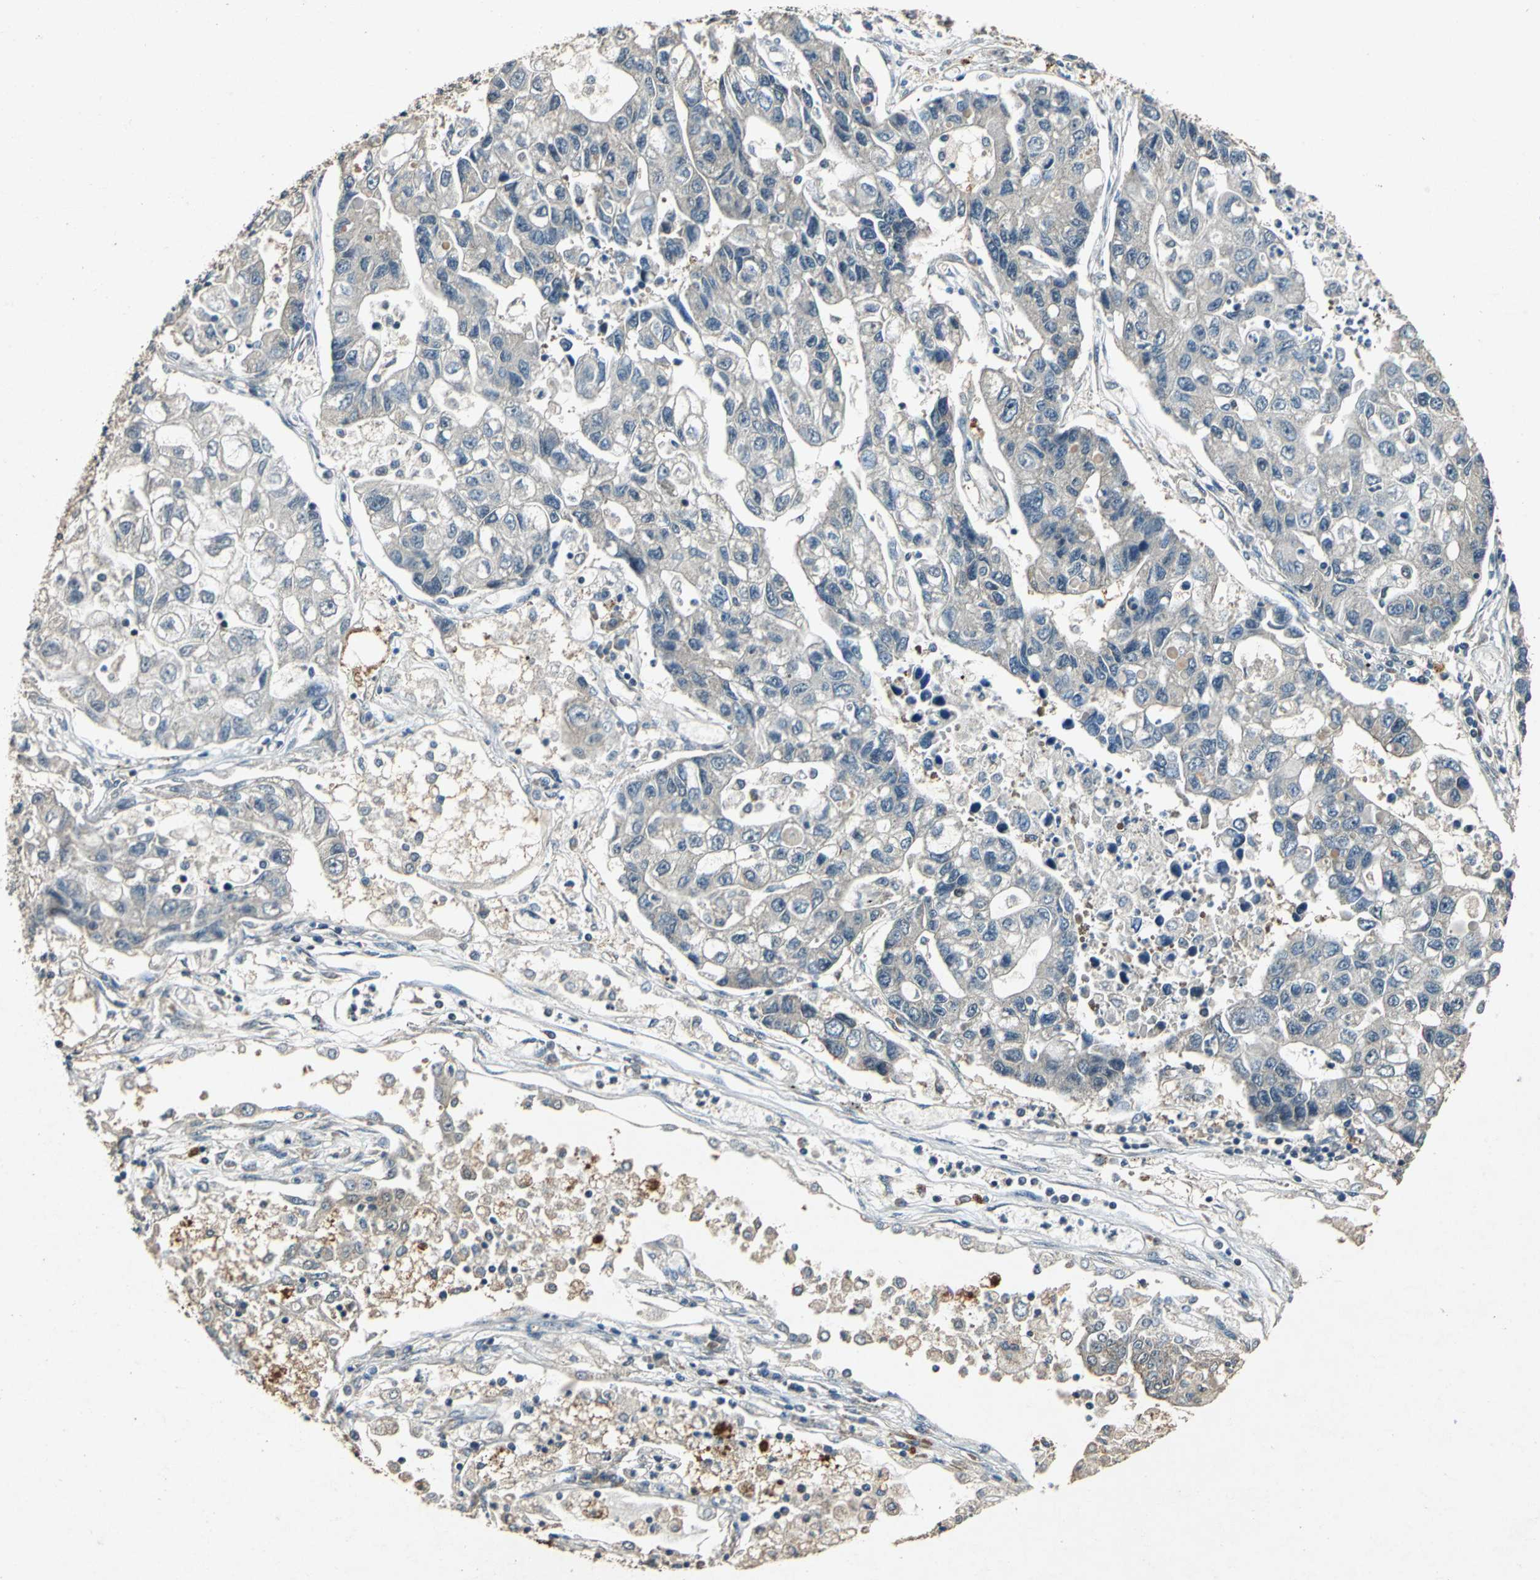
{"staining": {"intensity": "negative", "quantity": "none", "location": "none"}, "tissue": "lung cancer", "cell_type": "Tumor cells", "image_type": "cancer", "snomed": [{"axis": "morphology", "description": "Adenocarcinoma, NOS"}, {"axis": "topography", "description": "Lung"}], "caption": "A micrograph of human adenocarcinoma (lung) is negative for staining in tumor cells.", "gene": "AHSA1", "patient": {"sex": "female", "age": 51}}